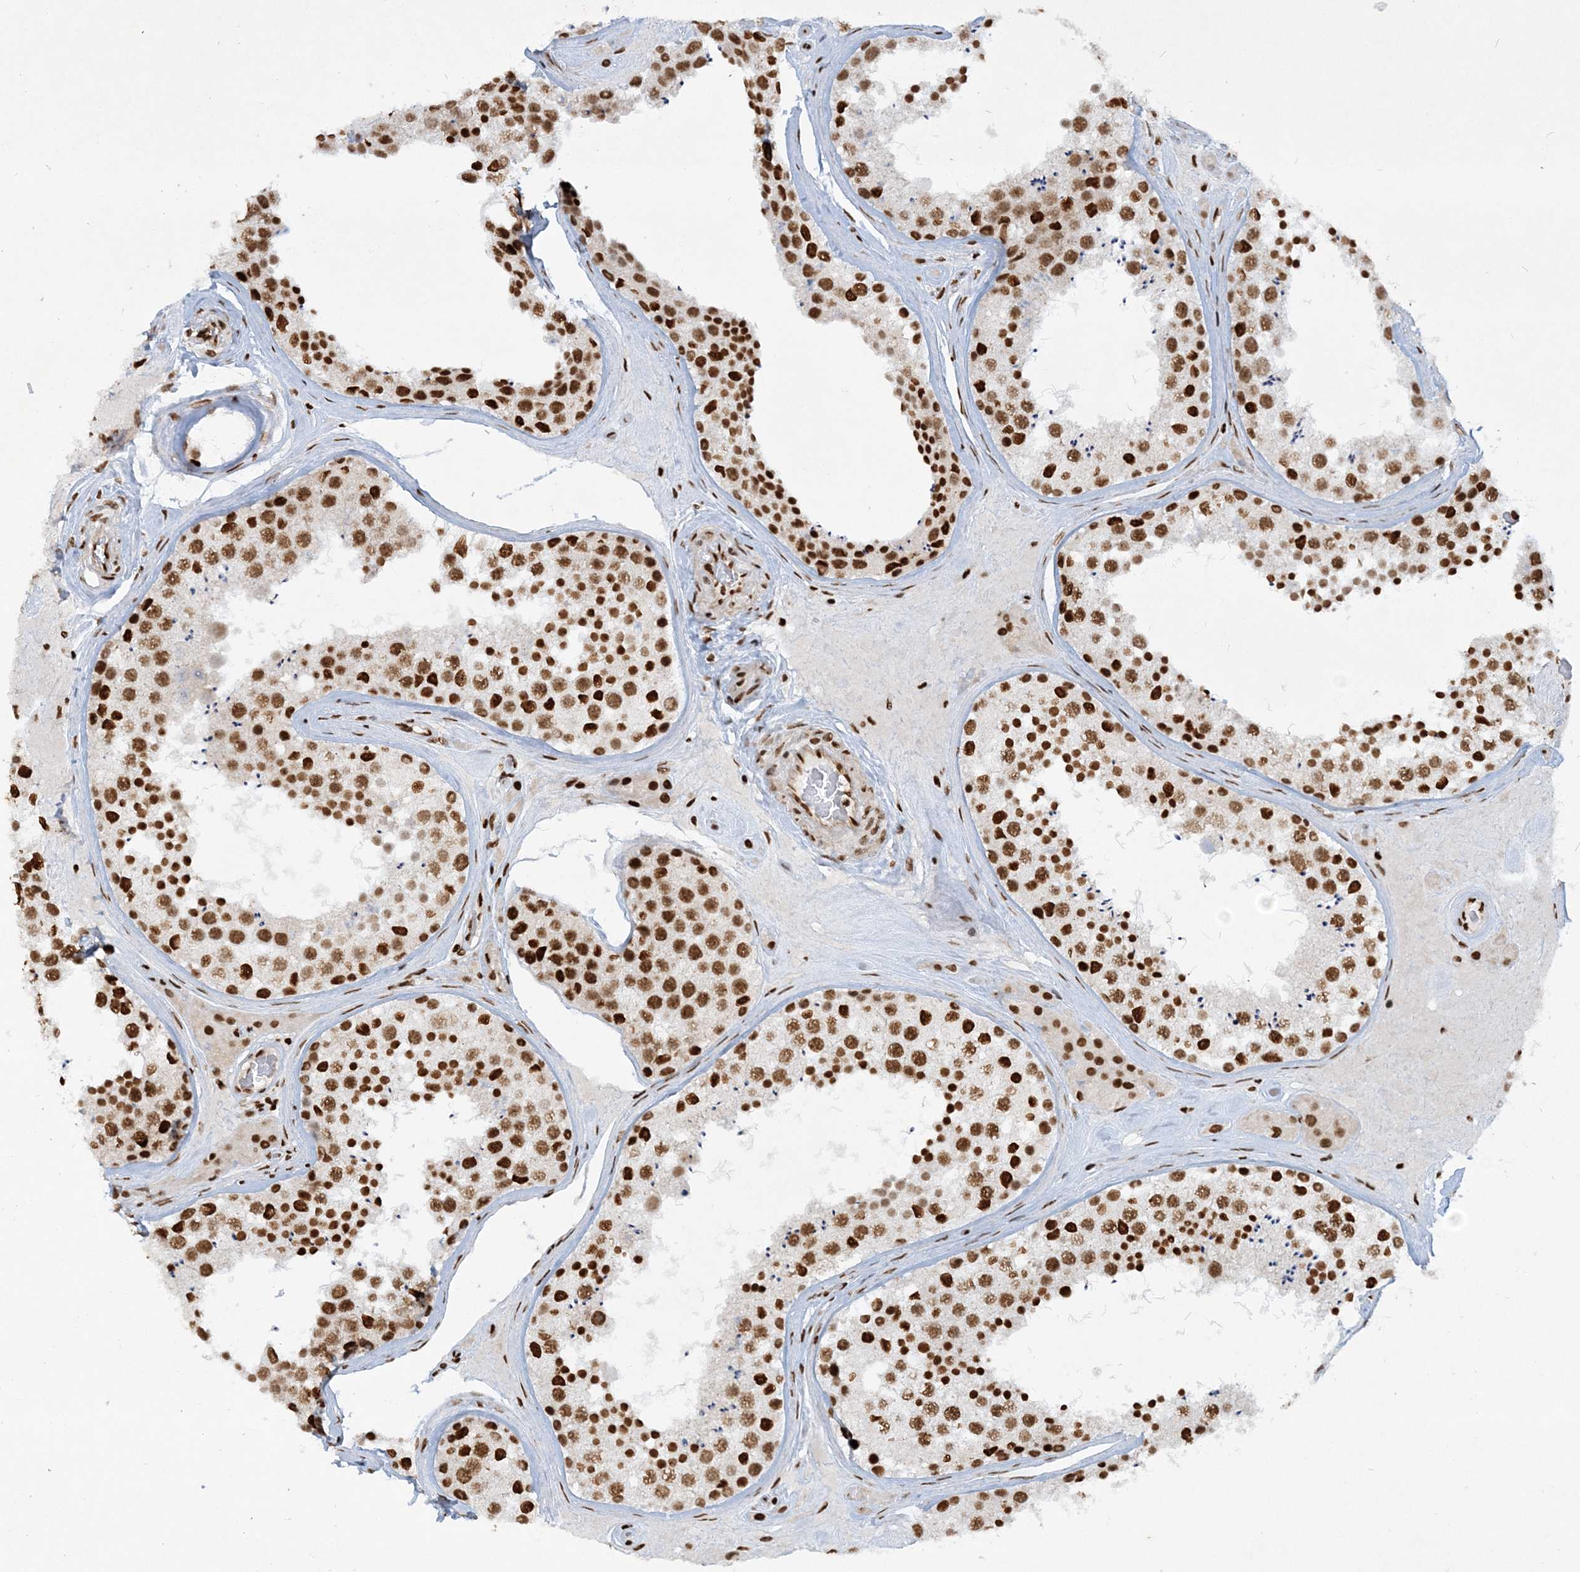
{"staining": {"intensity": "strong", "quantity": ">75%", "location": "nuclear"}, "tissue": "testis", "cell_type": "Cells in seminiferous ducts", "image_type": "normal", "snomed": [{"axis": "morphology", "description": "Normal tissue, NOS"}, {"axis": "topography", "description": "Testis"}], "caption": "This micrograph displays IHC staining of unremarkable testis, with high strong nuclear expression in approximately >75% of cells in seminiferous ducts.", "gene": "DELE1", "patient": {"sex": "male", "age": 46}}